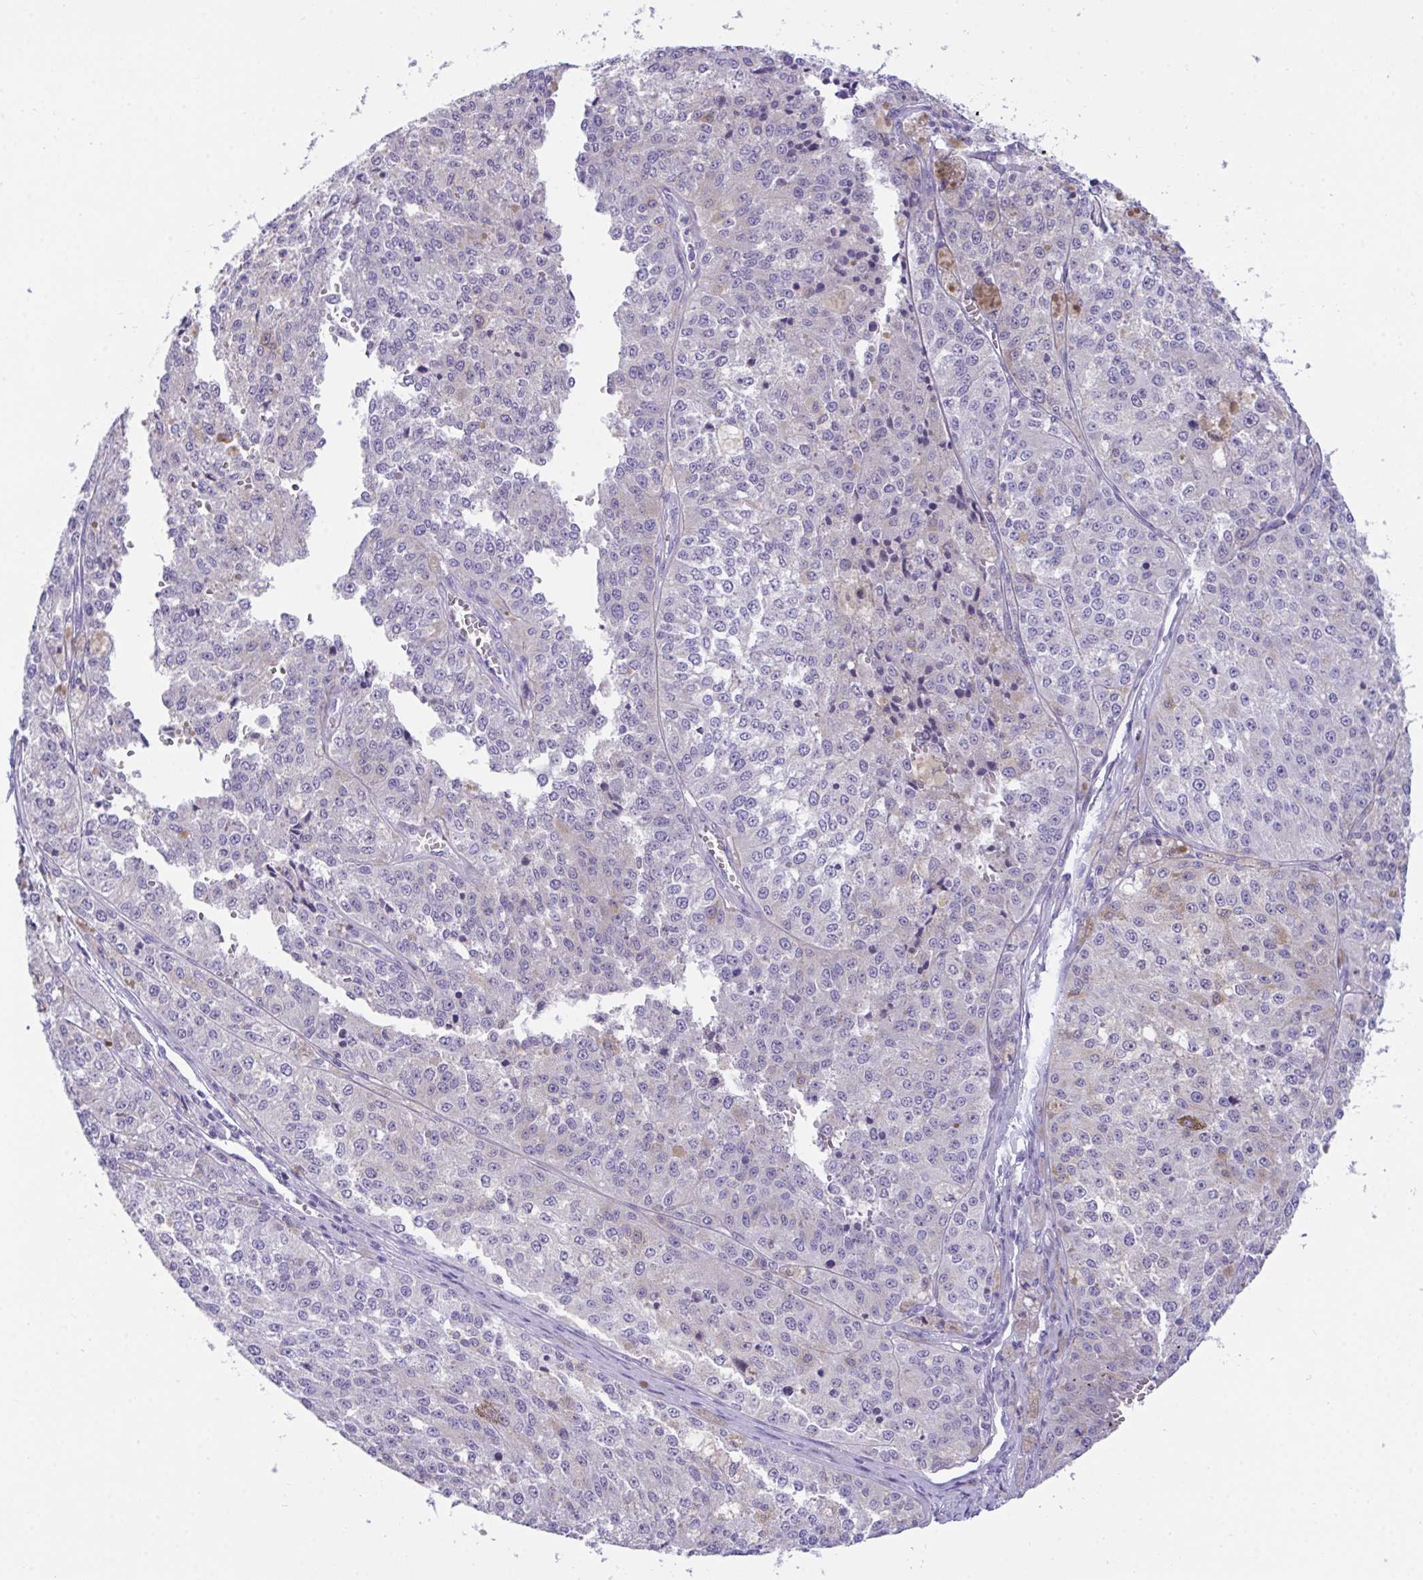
{"staining": {"intensity": "weak", "quantity": "<25%", "location": "cytoplasmic/membranous"}, "tissue": "melanoma", "cell_type": "Tumor cells", "image_type": "cancer", "snomed": [{"axis": "morphology", "description": "Malignant melanoma, Metastatic site"}, {"axis": "topography", "description": "Lymph node"}], "caption": "Immunohistochemical staining of human malignant melanoma (metastatic site) displays no significant expression in tumor cells.", "gene": "TMEM106B", "patient": {"sex": "female", "age": 64}}